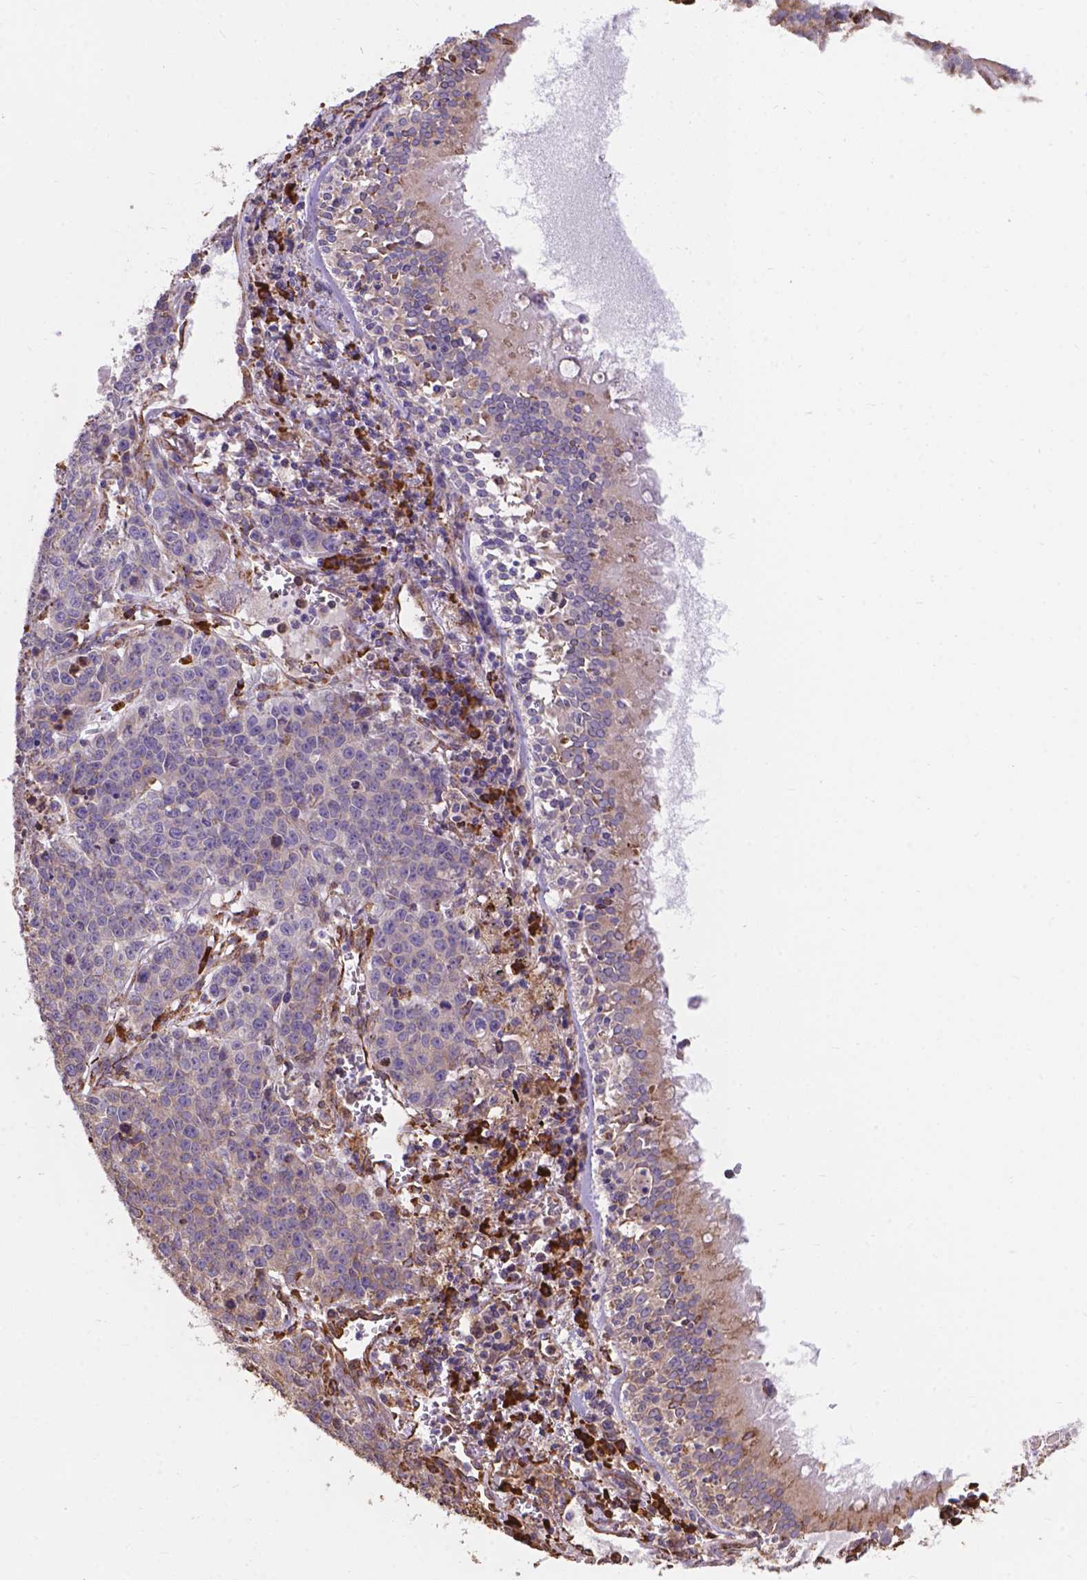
{"staining": {"intensity": "moderate", "quantity": "<25%", "location": "cytoplasmic/membranous"}, "tissue": "lung cancer", "cell_type": "Tumor cells", "image_type": "cancer", "snomed": [{"axis": "morphology", "description": "Squamous cell carcinoma, NOS"}, {"axis": "morphology", "description": "Squamous cell carcinoma, metastatic, NOS"}, {"axis": "topography", "description": "Lung"}, {"axis": "topography", "description": "Pleura, NOS"}], "caption": "Immunohistochemistry (IHC) staining of lung squamous cell carcinoma, which exhibits low levels of moderate cytoplasmic/membranous staining in about <25% of tumor cells indicating moderate cytoplasmic/membranous protein positivity. The staining was performed using DAB (3,3'-diaminobenzidine) (brown) for protein detection and nuclei were counterstained in hematoxylin (blue).", "gene": "IPO11", "patient": {"sex": "male", "age": 72}}